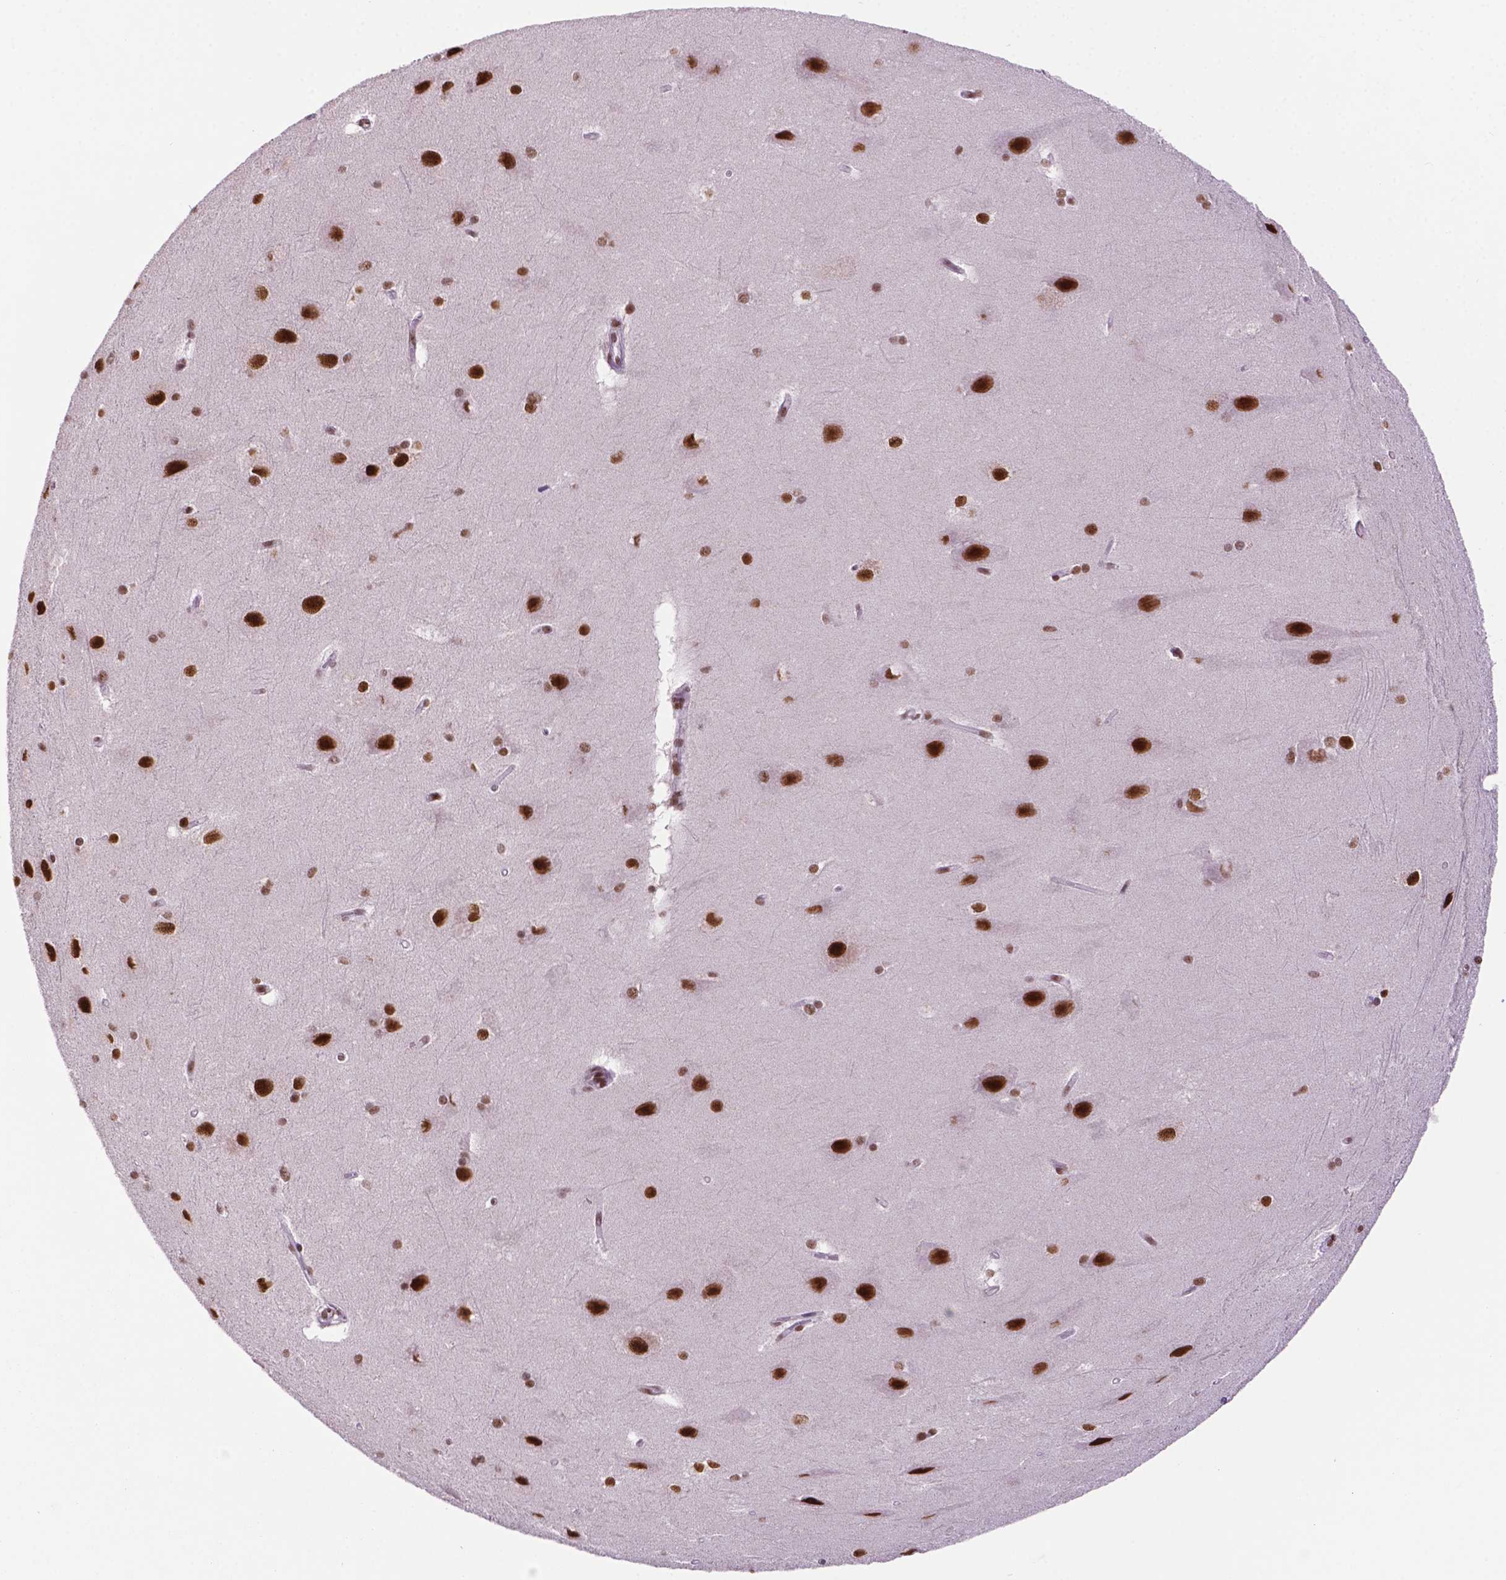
{"staining": {"intensity": "weak", "quantity": ">75%", "location": "nuclear"}, "tissue": "hippocampus", "cell_type": "Glial cells", "image_type": "normal", "snomed": [{"axis": "morphology", "description": "Normal tissue, NOS"}, {"axis": "topography", "description": "Cerebral cortex"}, {"axis": "topography", "description": "Hippocampus"}], "caption": "Protein expression by IHC reveals weak nuclear positivity in approximately >75% of glial cells in benign hippocampus. (IHC, brightfield microscopy, high magnification).", "gene": "MLH1", "patient": {"sex": "female", "age": 19}}